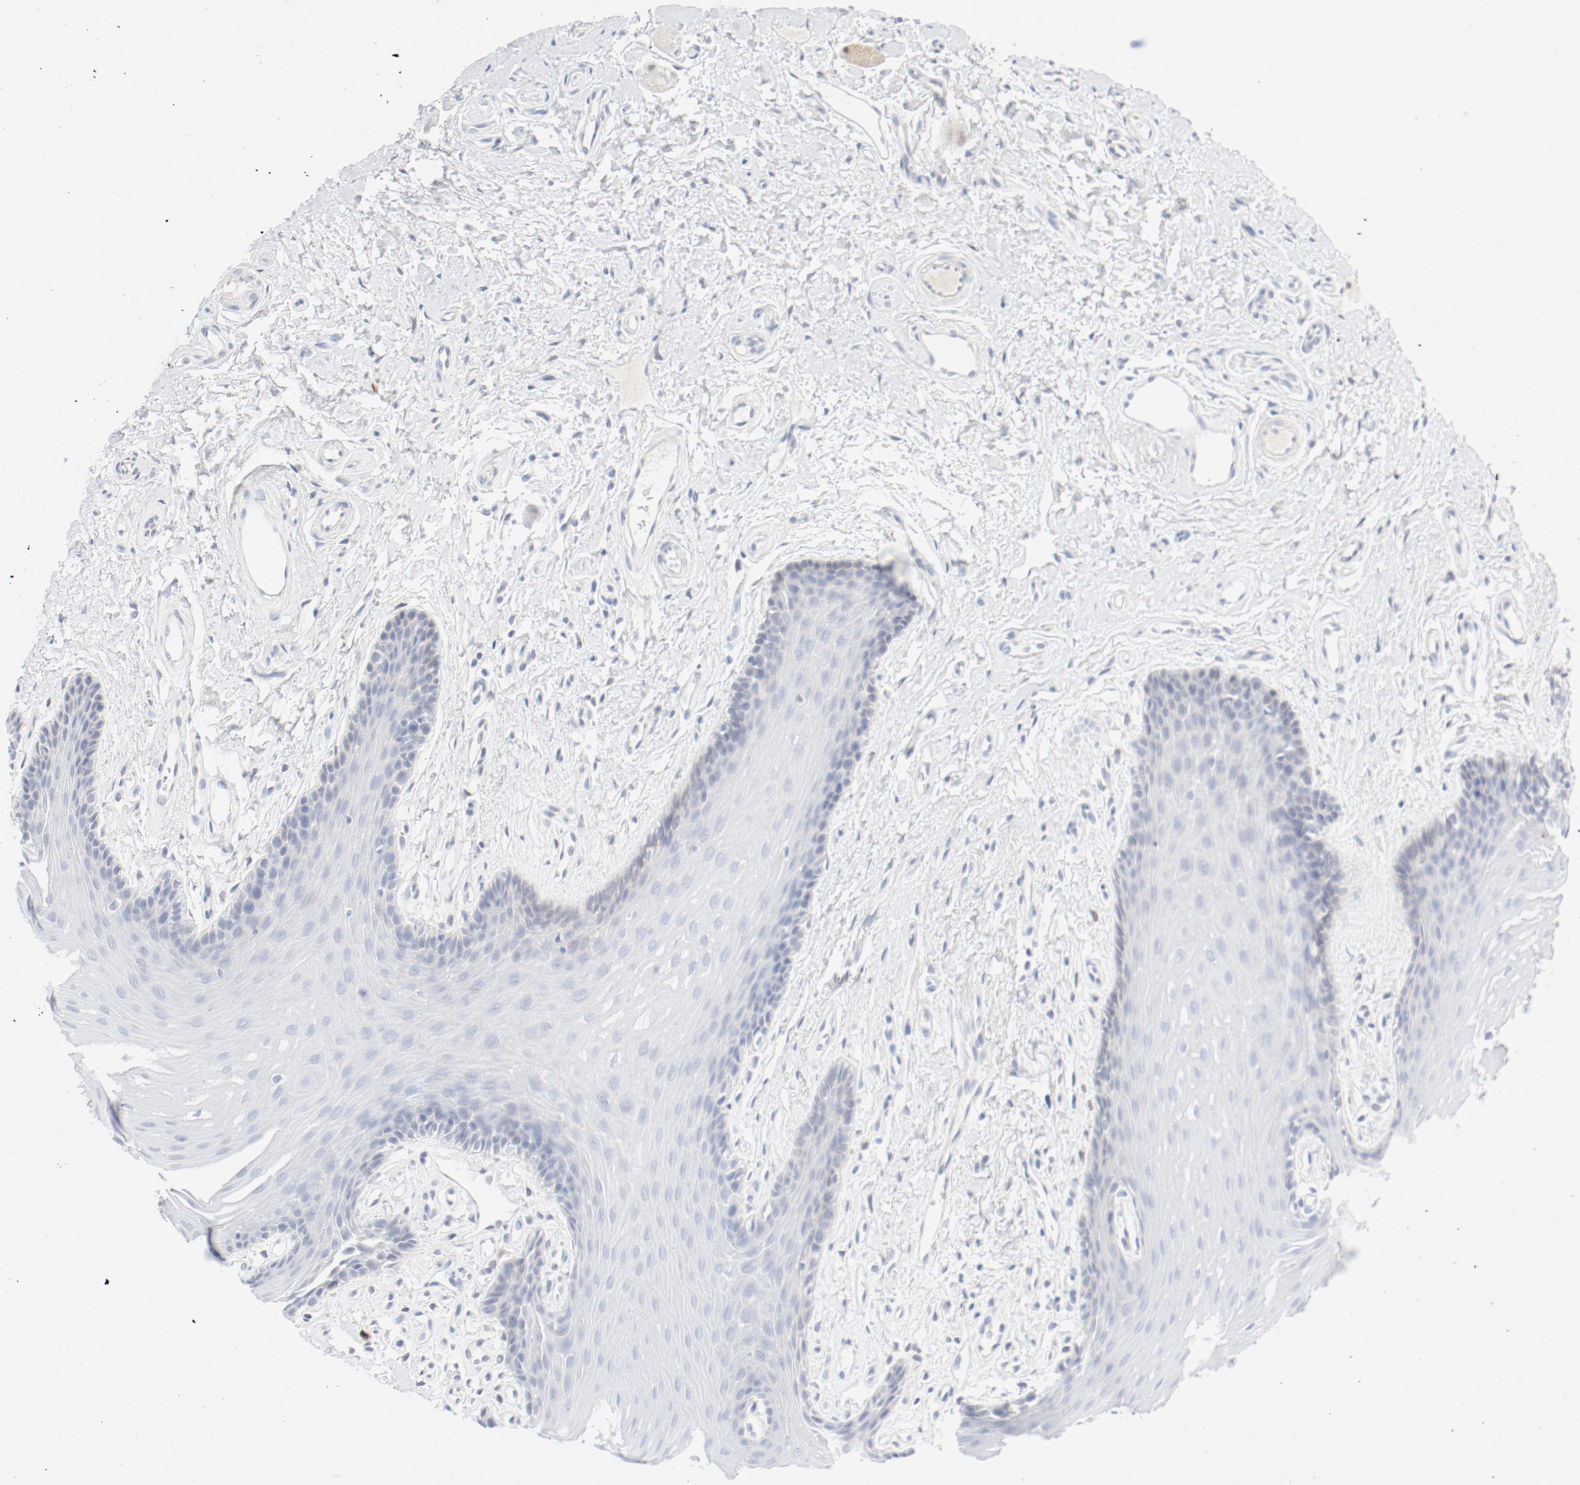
{"staining": {"intensity": "negative", "quantity": "none", "location": "none"}, "tissue": "oral mucosa", "cell_type": "Squamous epithelial cells", "image_type": "normal", "snomed": [{"axis": "morphology", "description": "Normal tissue, NOS"}, {"axis": "topography", "description": "Oral tissue"}], "caption": "Unremarkable oral mucosa was stained to show a protein in brown. There is no significant positivity in squamous epithelial cells.", "gene": "PGM1", "patient": {"sex": "male", "age": 62}}